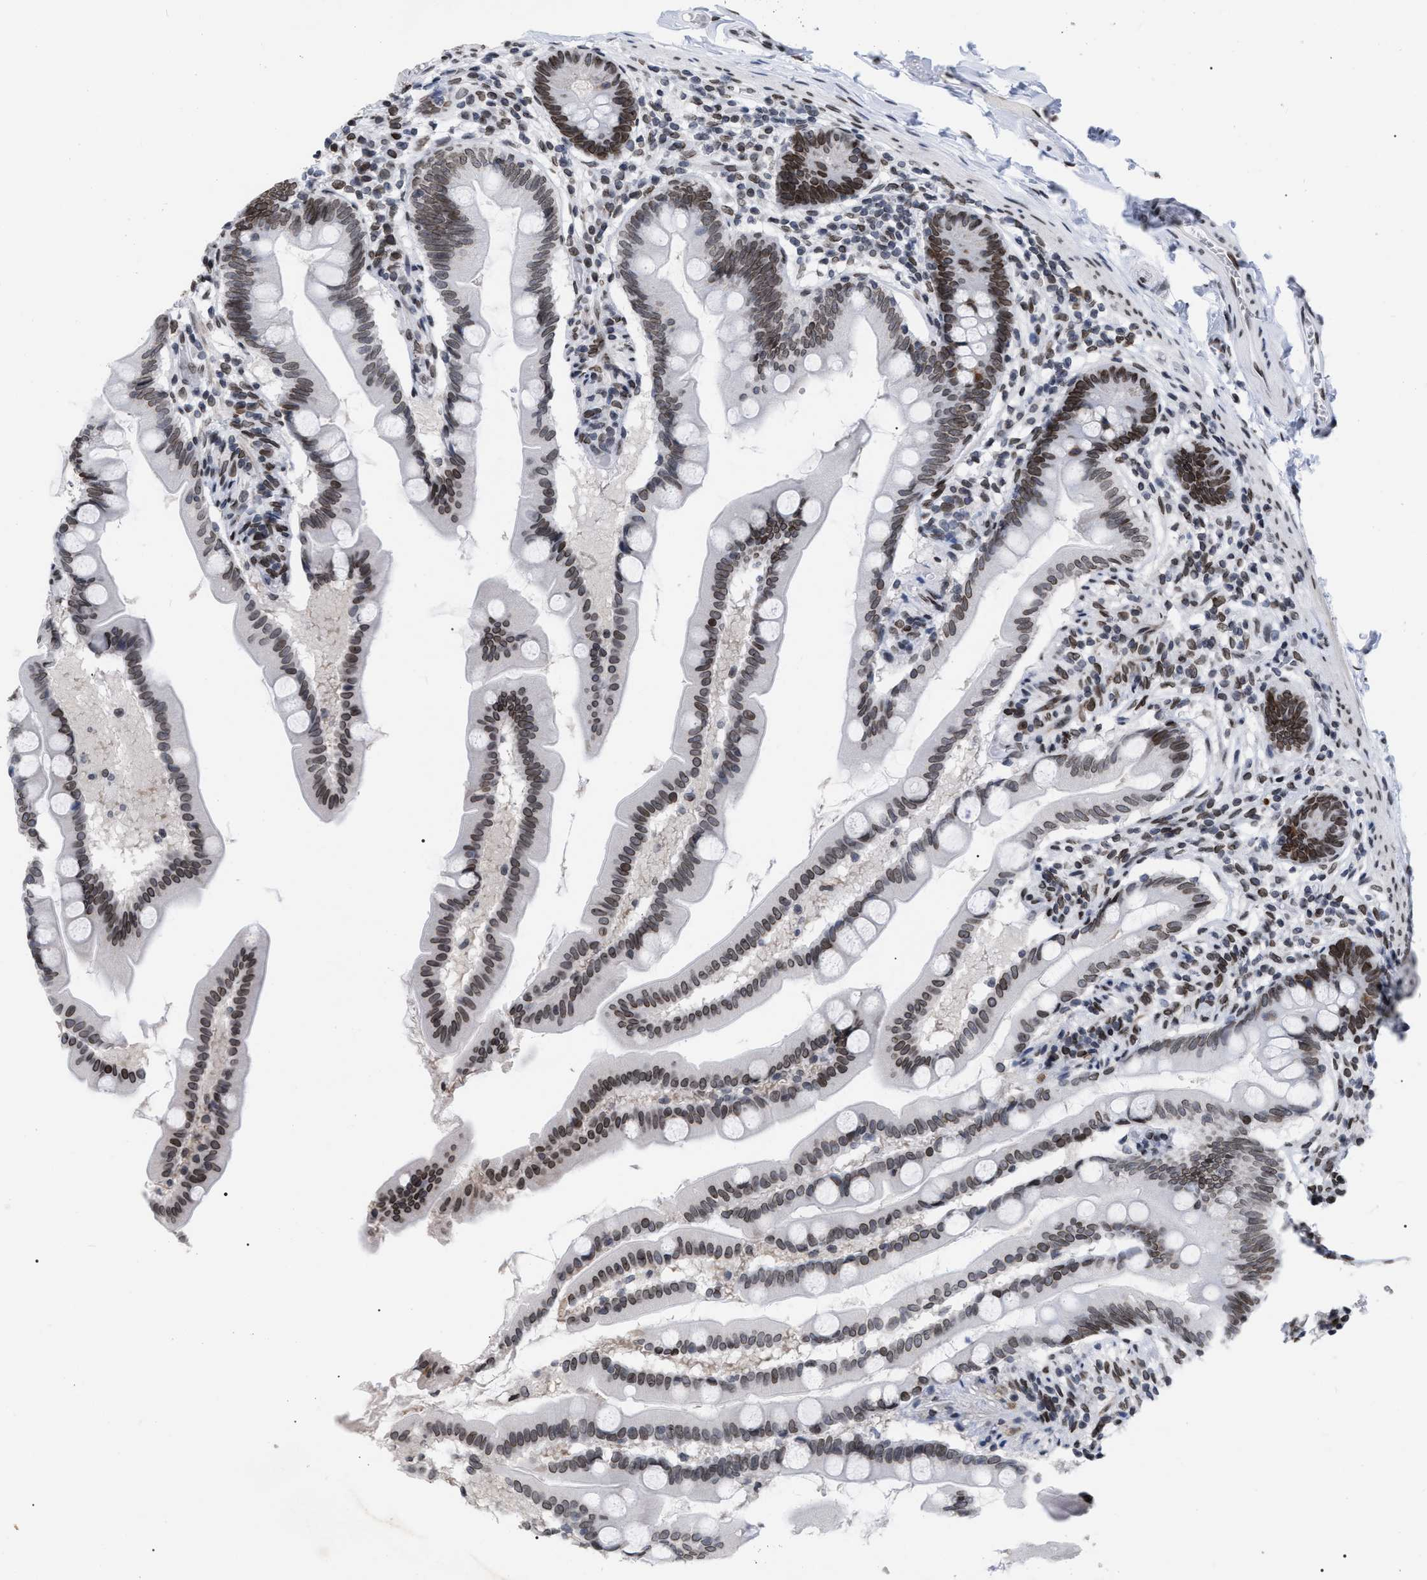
{"staining": {"intensity": "strong", "quantity": ">75%", "location": "cytoplasmic/membranous,nuclear"}, "tissue": "small intestine", "cell_type": "Glandular cells", "image_type": "normal", "snomed": [{"axis": "morphology", "description": "Normal tissue, NOS"}, {"axis": "topography", "description": "Small intestine"}], "caption": "Glandular cells reveal high levels of strong cytoplasmic/membranous,nuclear staining in approximately >75% of cells in normal human small intestine.", "gene": "TPR", "patient": {"sex": "female", "age": 56}}